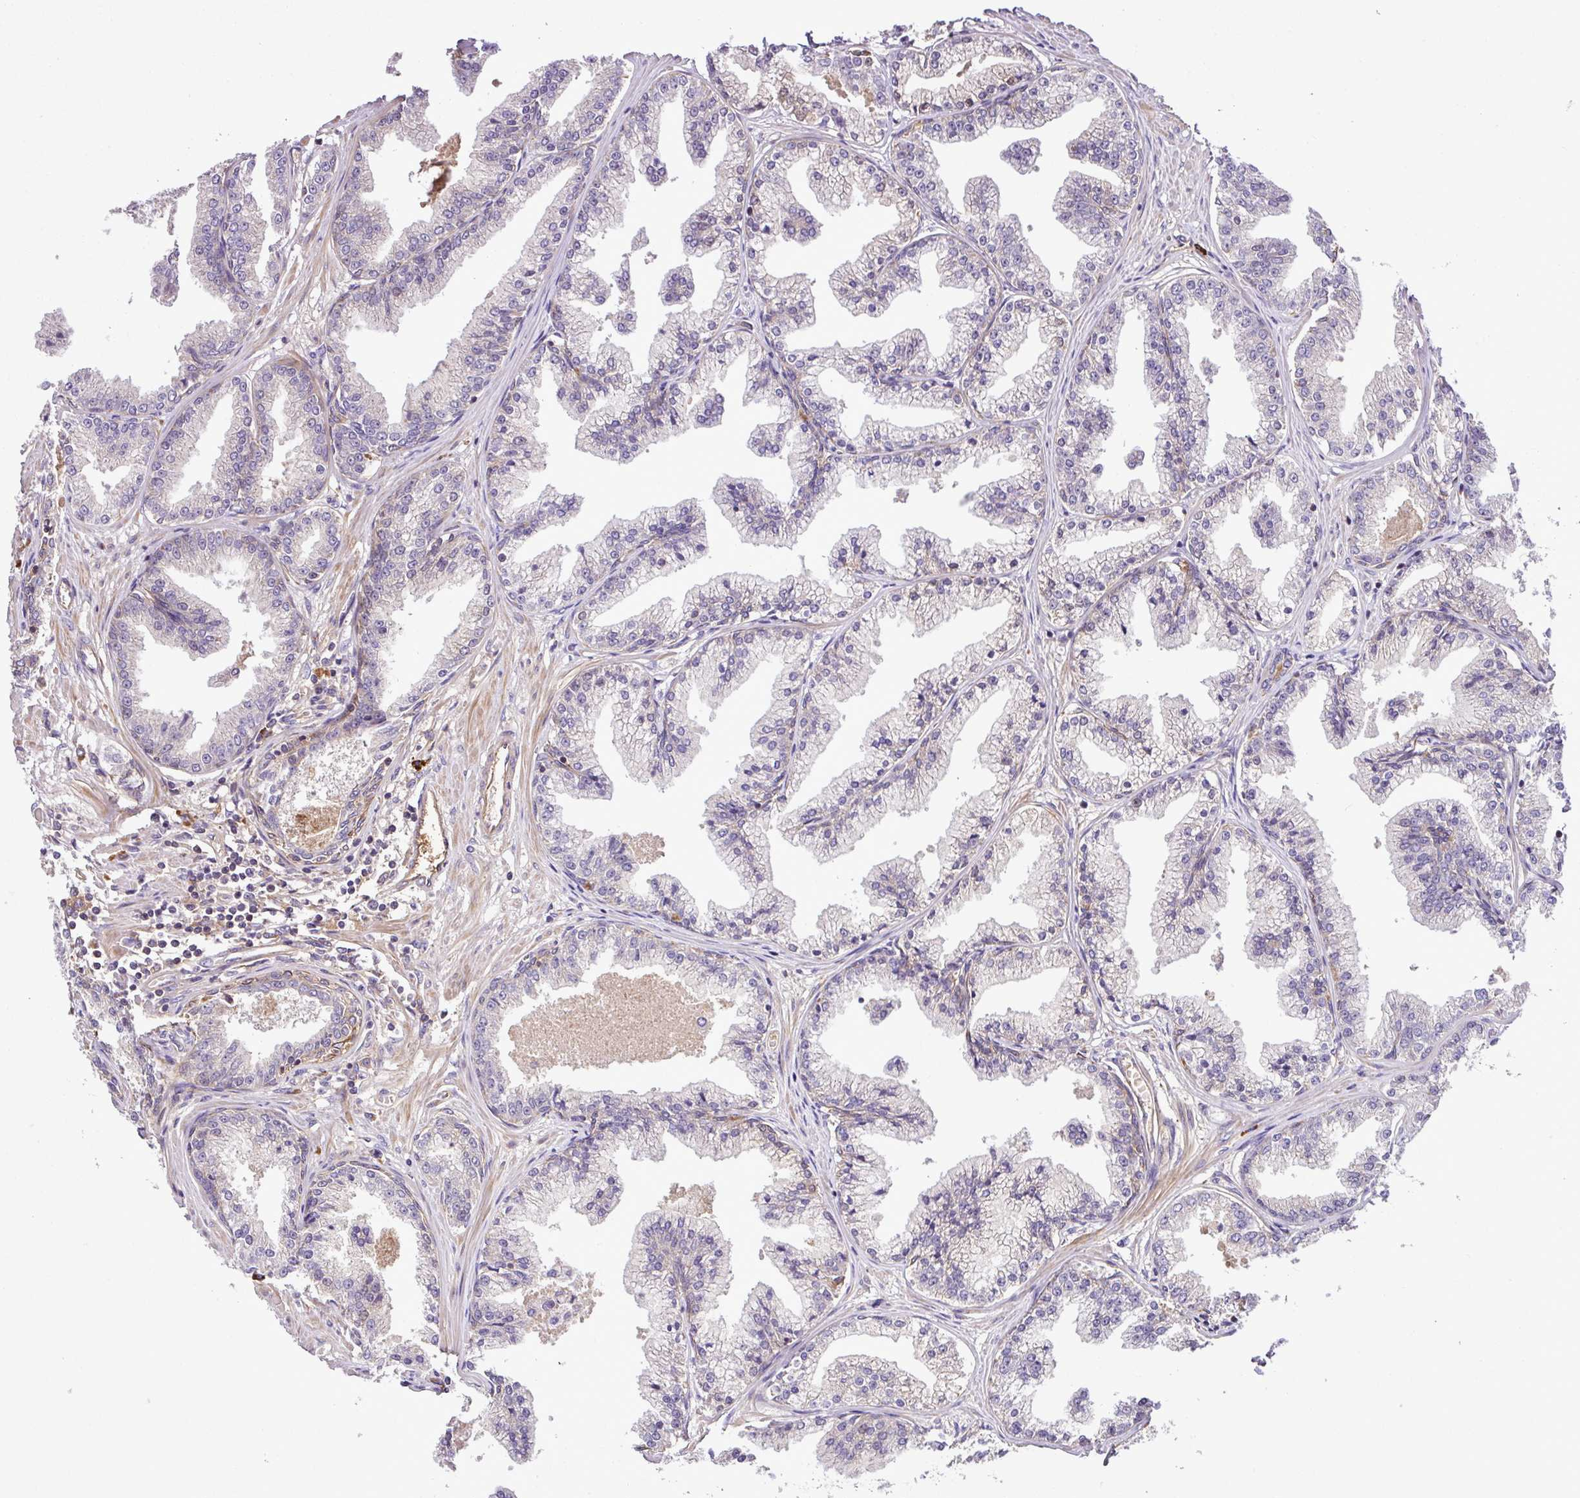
{"staining": {"intensity": "negative", "quantity": "none", "location": "none"}, "tissue": "prostate cancer", "cell_type": "Tumor cells", "image_type": "cancer", "snomed": [{"axis": "morphology", "description": "Adenocarcinoma, Low grade"}, {"axis": "topography", "description": "Prostate"}], "caption": "The micrograph demonstrates no staining of tumor cells in prostate cancer.", "gene": "ZNF266", "patient": {"sex": "male", "age": 63}}